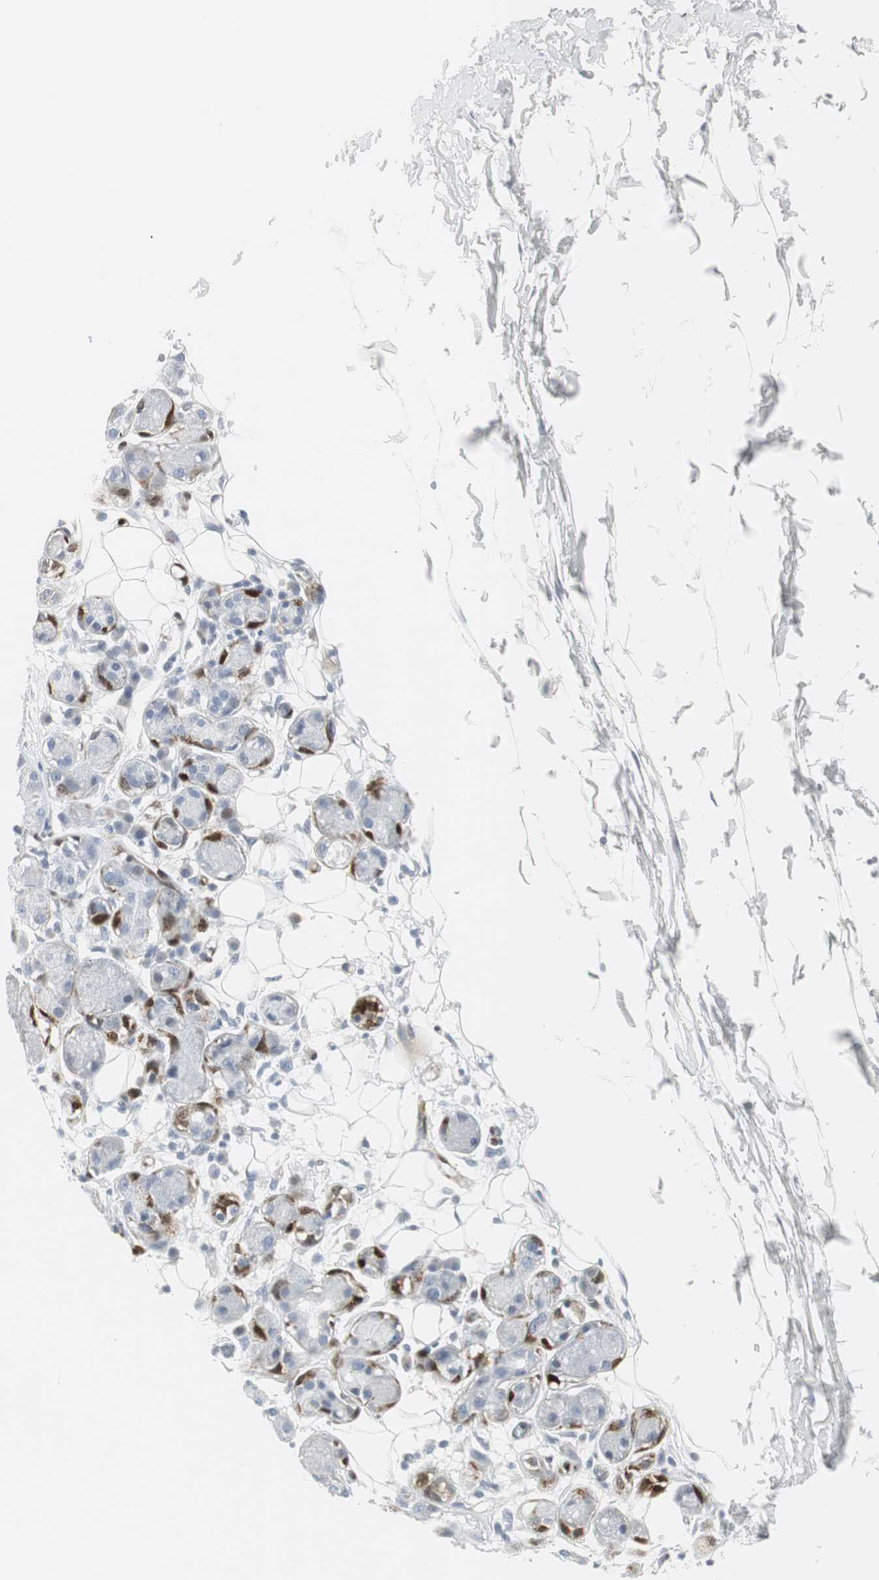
{"staining": {"intensity": "negative", "quantity": "none", "location": "none"}, "tissue": "adipose tissue", "cell_type": "Adipocytes", "image_type": "normal", "snomed": [{"axis": "morphology", "description": "Normal tissue, NOS"}, {"axis": "morphology", "description": "Inflammation, NOS"}, {"axis": "topography", "description": "Vascular tissue"}, {"axis": "topography", "description": "Salivary gland"}], "caption": "The histopathology image demonstrates no staining of adipocytes in normal adipose tissue. (Brightfield microscopy of DAB (3,3'-diaminobenzidine) IHC at high magnification).", "gene": "PPP1R14A", "patient": {"sex": "female", "age": 75}}